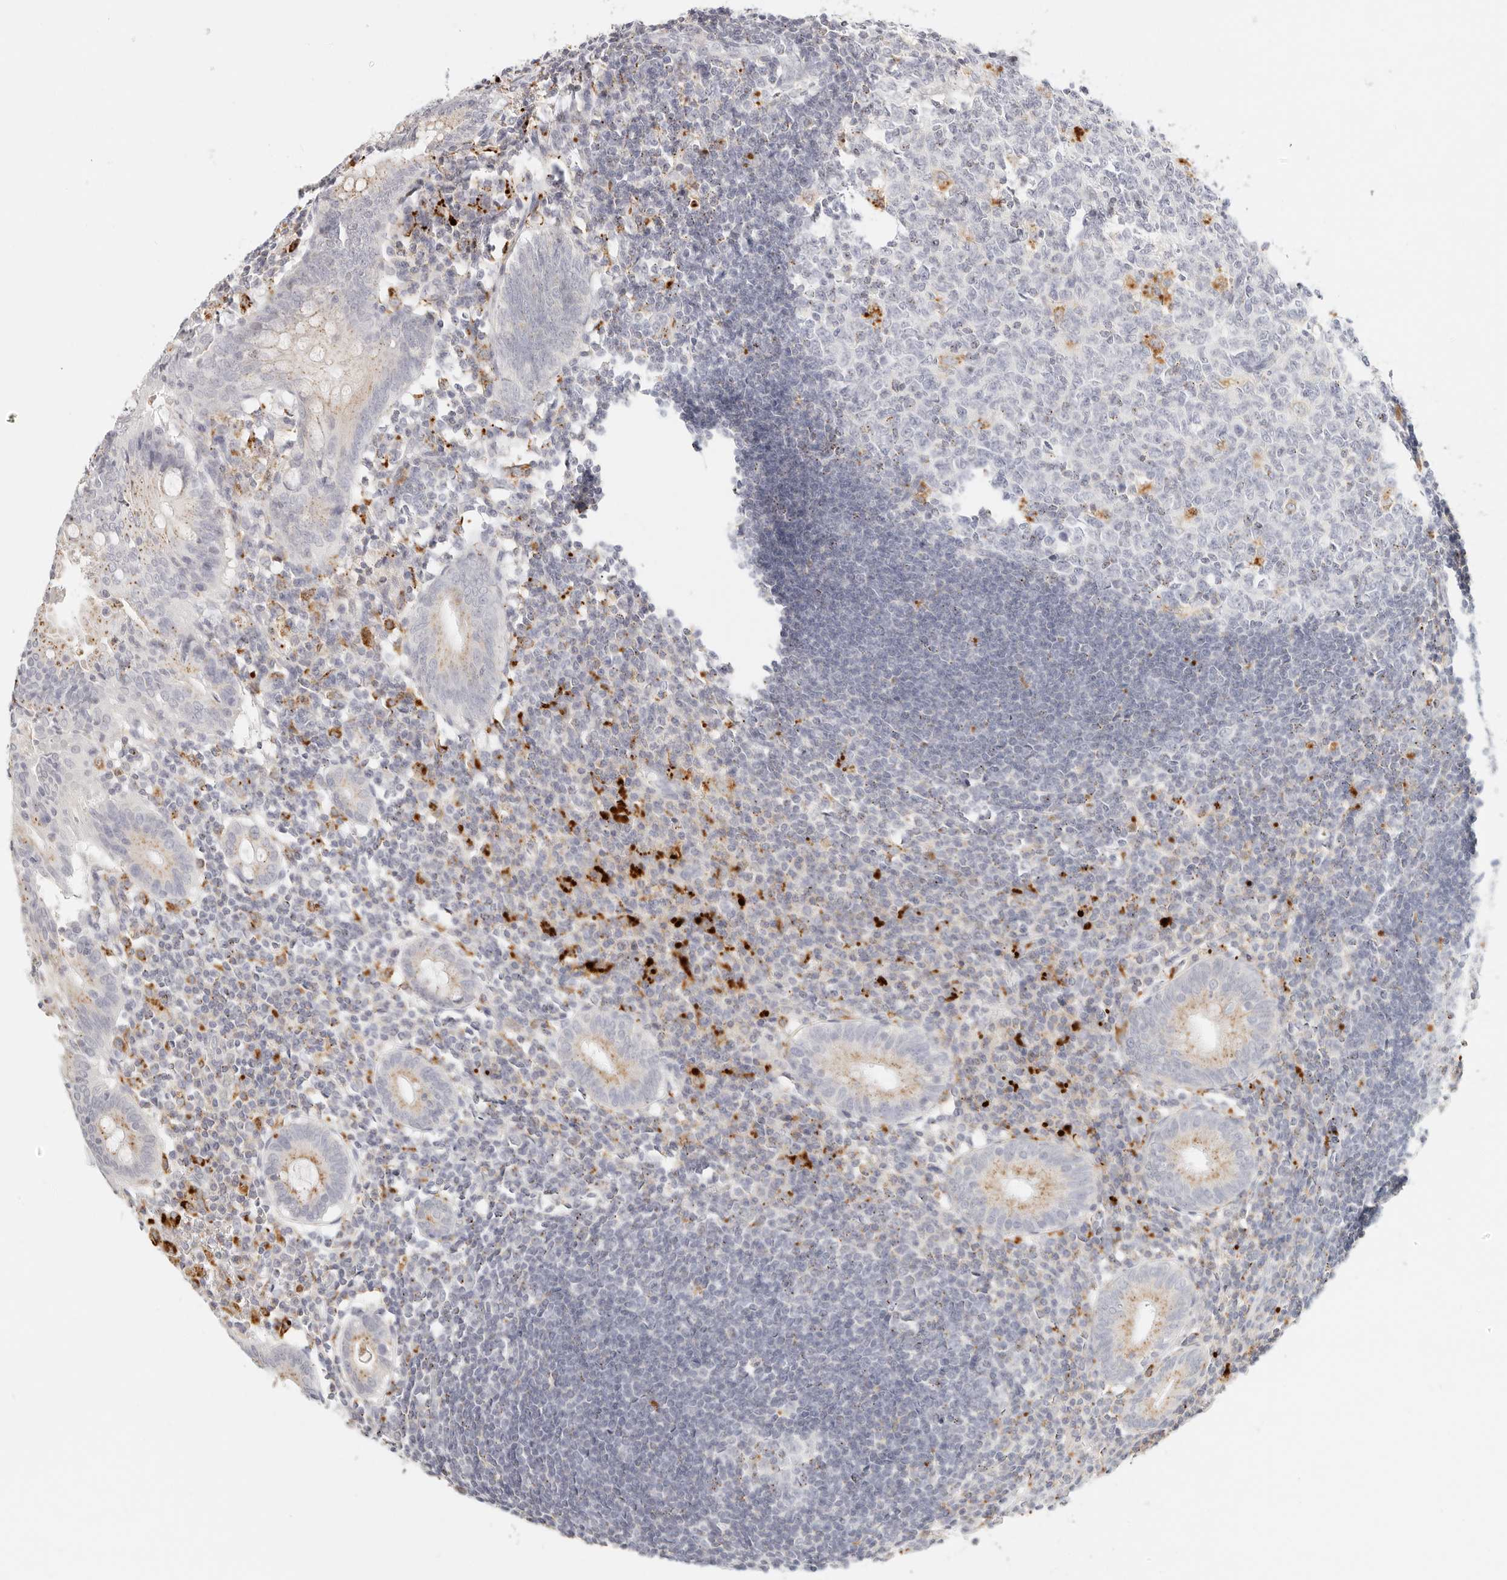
{"staining": {"intensity": "moderate", "quantity": "25%-75%", "location": "cytoplasmic/membranous"}, "tissue": "appendix", "cell_type": "Glandular cells", "image_type": "normal", "snomed": [{"axis": "morphology", "description": "Normal tissue, NOS"}, {"axis": "topography", "description": "Appendix"}], "caption": "Human appendix stained for a protein (brown) exhibits moderate cytoplasmic/membranous positive expression in about 25%-75% of glandular cells.", "gene": "RNASET2", "patient": {"sex": "female", "age": 54}}